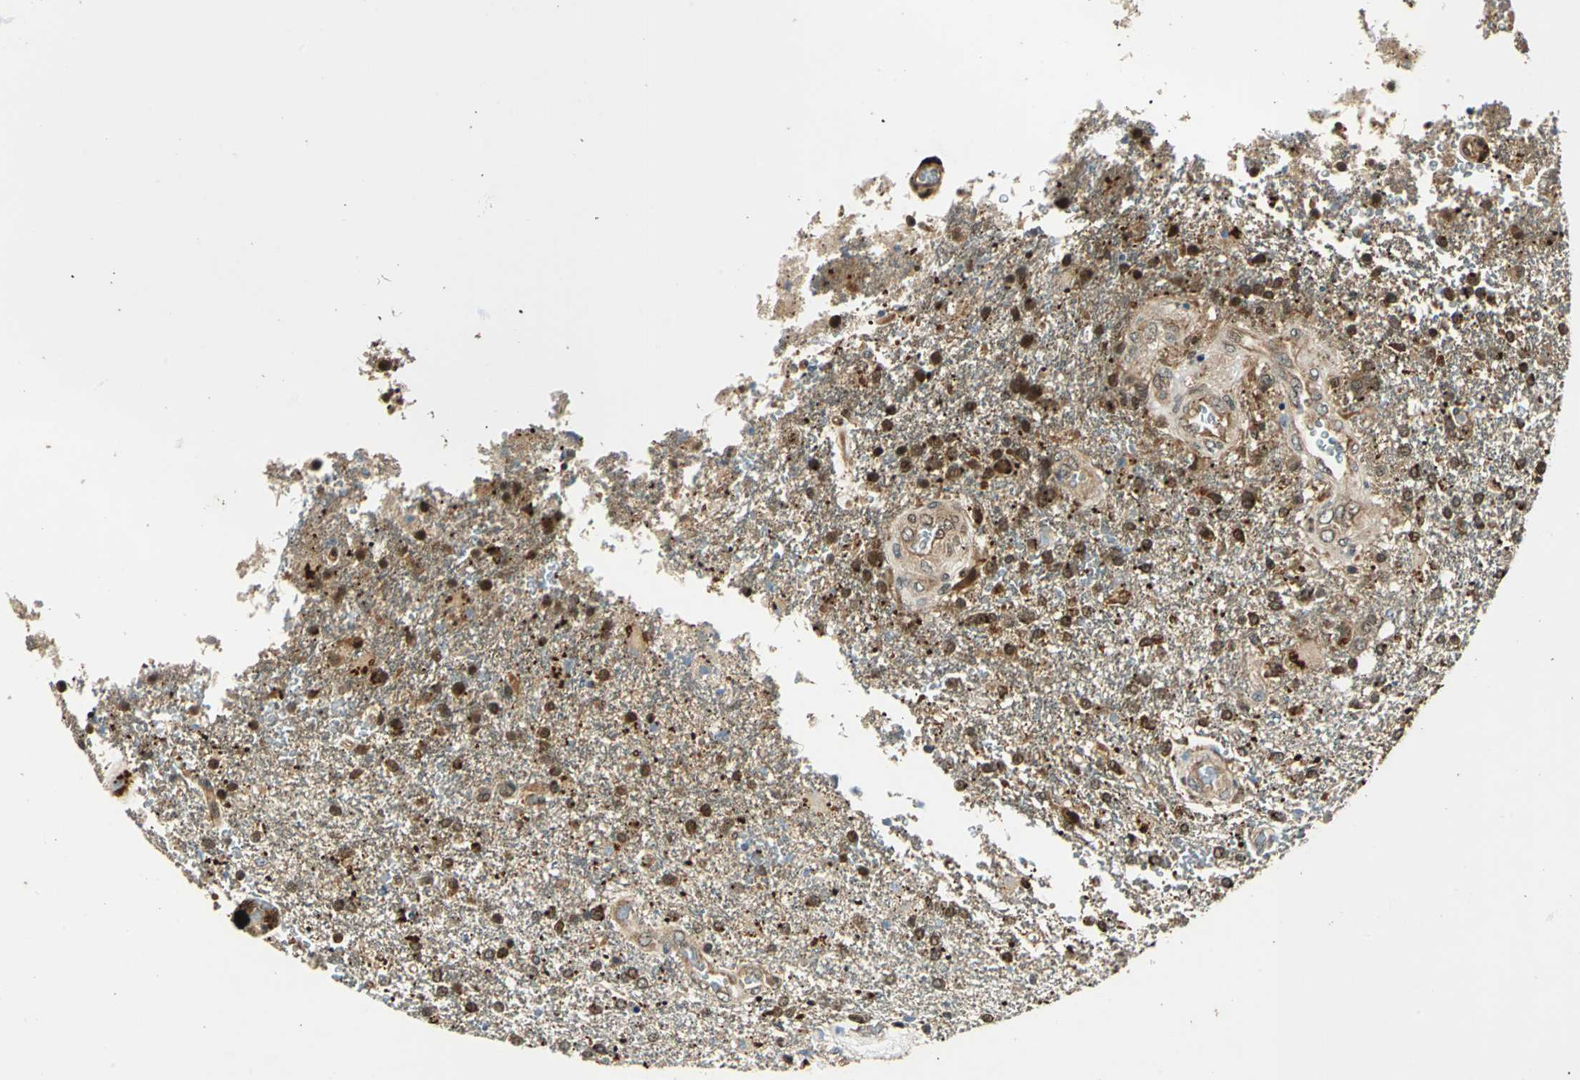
{"staining": {"intensity": "moderate", "quantity": ">75%", "location": "cytoplasmic/membranous,nuclear"}, "tissue": "glioma", "cell_type": "Tumor cells", "image_type": "cancer", "snomed": [{"axis": "morphology", "description": "Glioma, malignant, High grade"}, {"axis": "topography", "description": "Cerebral cortex"}], "caption": "The photomicrograph shows a brown stain indicating the presence of a protein in the cytoplasmic/membranous and nuclear of tumor cells in glioma. The staining was performed using DAB (3,3'-diaminobenzidine), with brown indicating positive protein expression. Nuclei are stained blue with hematoxylin.", "gene": "PPP1R13L", "patient": {"sex": "male", "age": 79}}